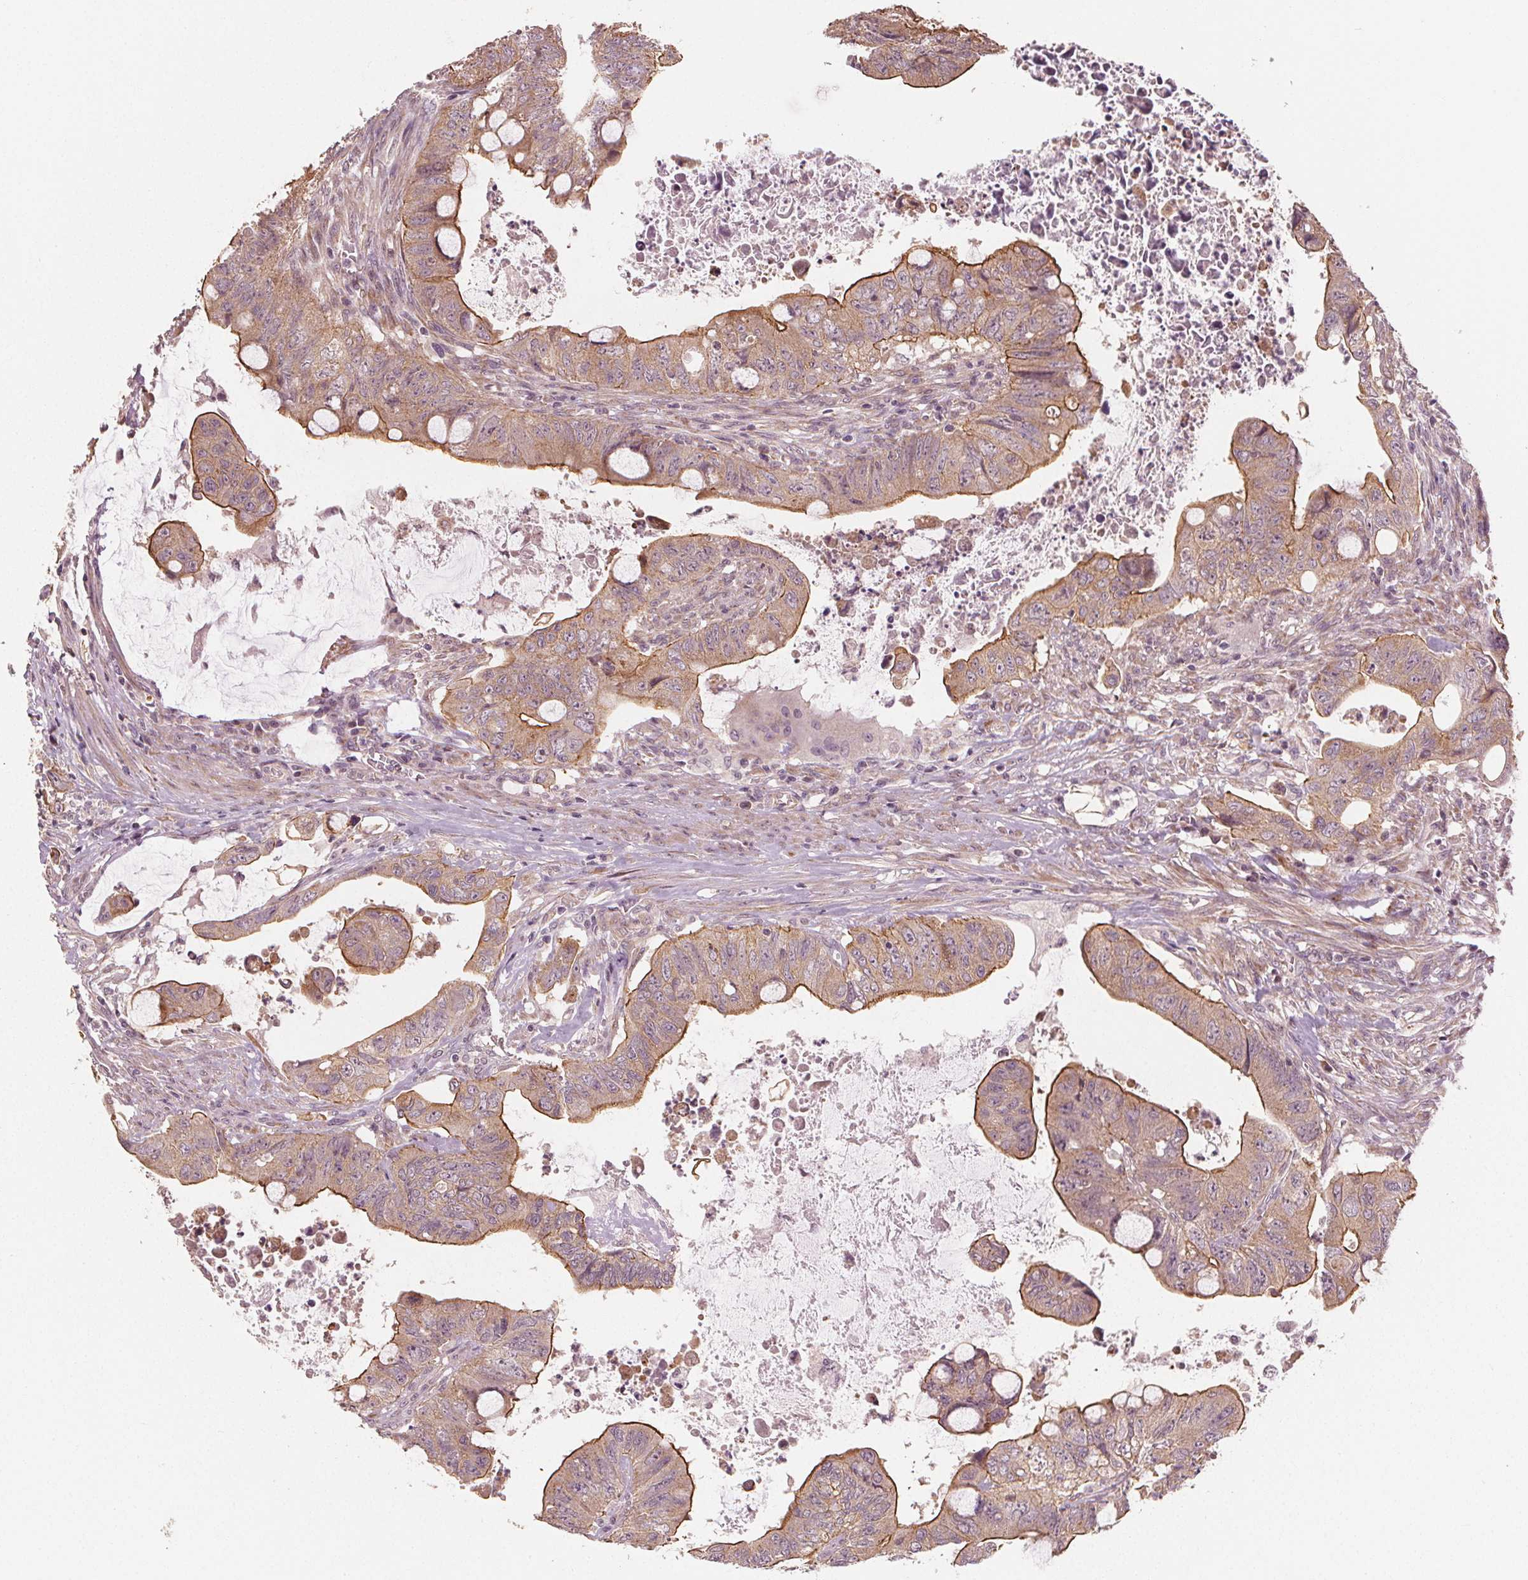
{"staining": {"intensity": "strong", "quantity": "<25%", "location": "cytoplasmic/membranous"}, "tissue": "colorectal cancer", "cell_type": "Tumor cells", "image_type": "cancer", "snomed": [{"axis": "morphology", "description": "Adenocarcinoma, NOS"}, {"axis": "topography", "description": "Colon"}], "caption": "Colorectal cancer stained with DAB (3,3'-diaminobenzidine) immunohistochemistry (IHC) exhibits medium levels of strong cytoplasmic/membranous positivity in about <25% of tumor cells. (DAB (3,3'-diaminobenzidine) IHC with brightfield microscopy, high magnification).", "gene": "CLBA1", "patient": {"sex": "male", "age": 57}}